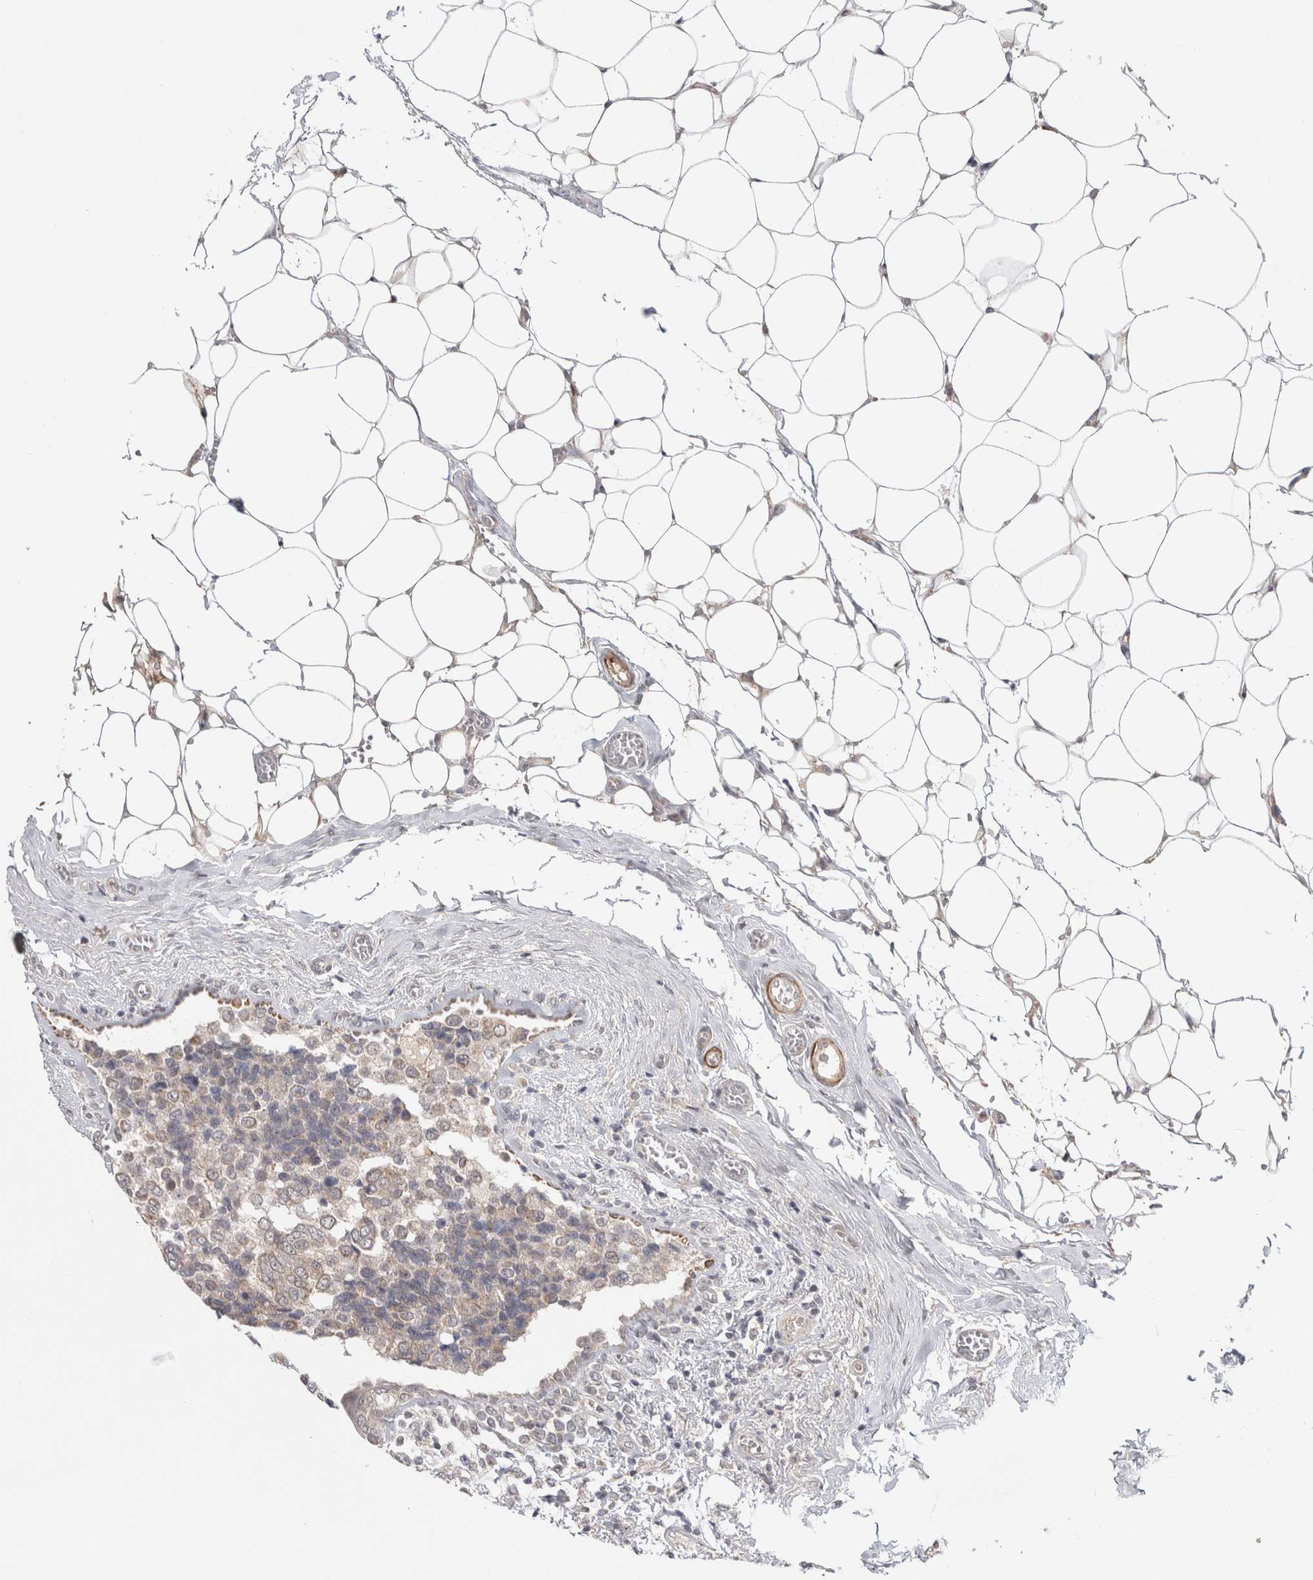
{"staining": {"intensity": "weak", "quantity": "25%-75%", "location": "cytoplasmic/membranous"}, "tissue": "breast cancer", "cell_type": "Tumor cells", "image_type": "cancer", "snomed": [{"axis": "morphology", "description": "Normal tissue, NOS"}, {"axis": "morphology", "description": "Duct carcinoma"}, {"axis": "topography", "description": "Breast"}], "caption": "IHC photomicrograph of neoplastic tissue: human breast cancer stained using immunohistochemistry reveals low levels of weak protein expression localized specifically in the cytoplasmic/membranous of tumor cells, appearing as a cytoplasmic/membranous brown color.", "gene": "ZNF318", "patient": {"sex": "female", "age": 43}}